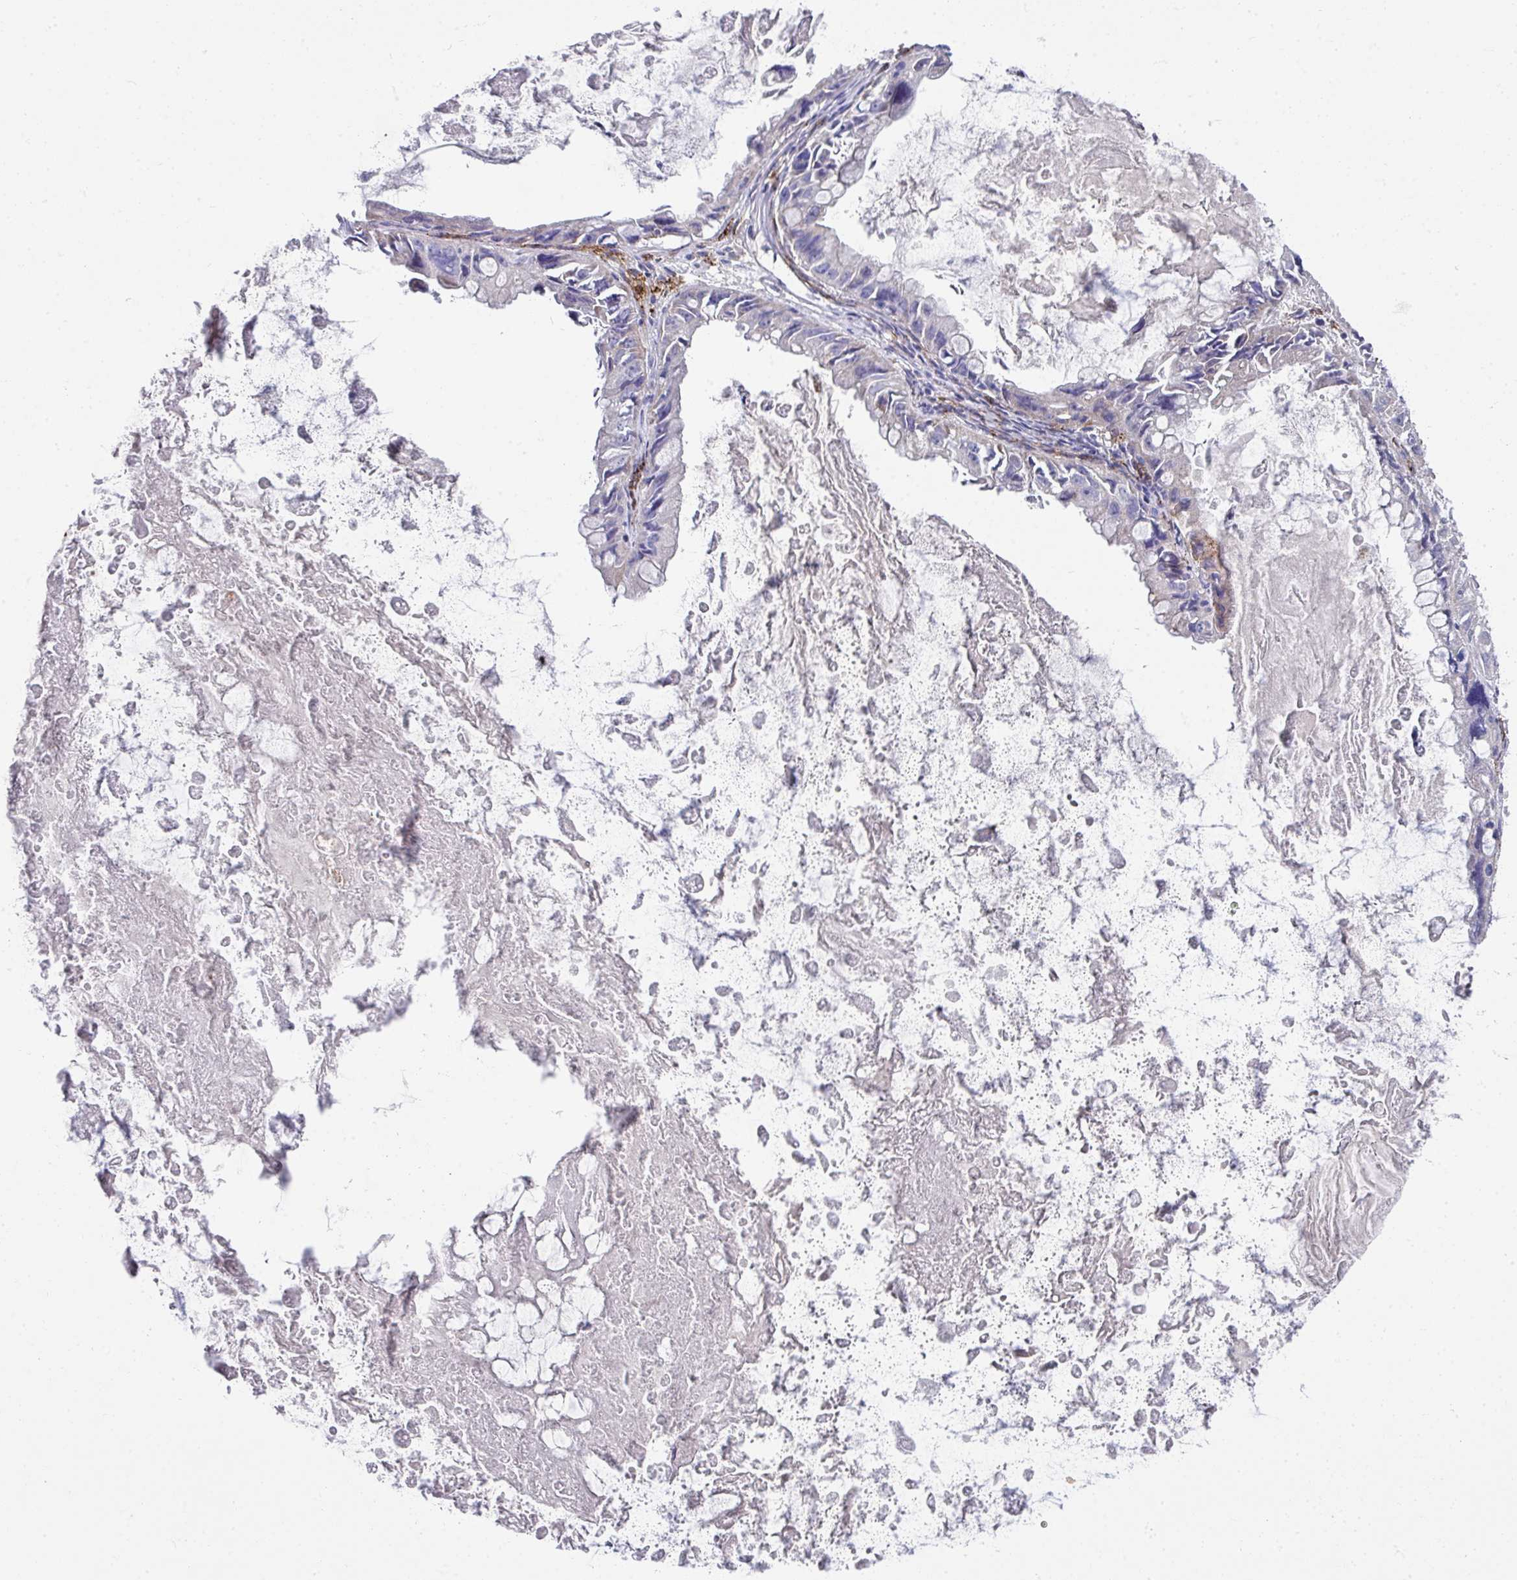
{"staining": {"intensity": "negative", "quantity": "none", "location": "none"}, "tissue": "ovarian cancer", "cell_type": "Tumor cells", "image_type": "cancer", "snomed": [{"axis": "morphology", "description": "Cystadenocarcinoma, mucinous, NOS"}, {"axis": "topography", "description": "Ovary"}], "caption": "Immunohistochemistry photomicrograph of mucinous cystadenocarcinoma (ovarian) stained for a protein (brown), which demonstrates no positivity in tumor cells.", "gene": "CLDN1", "patient": {"sex": "female", "age": 61}}